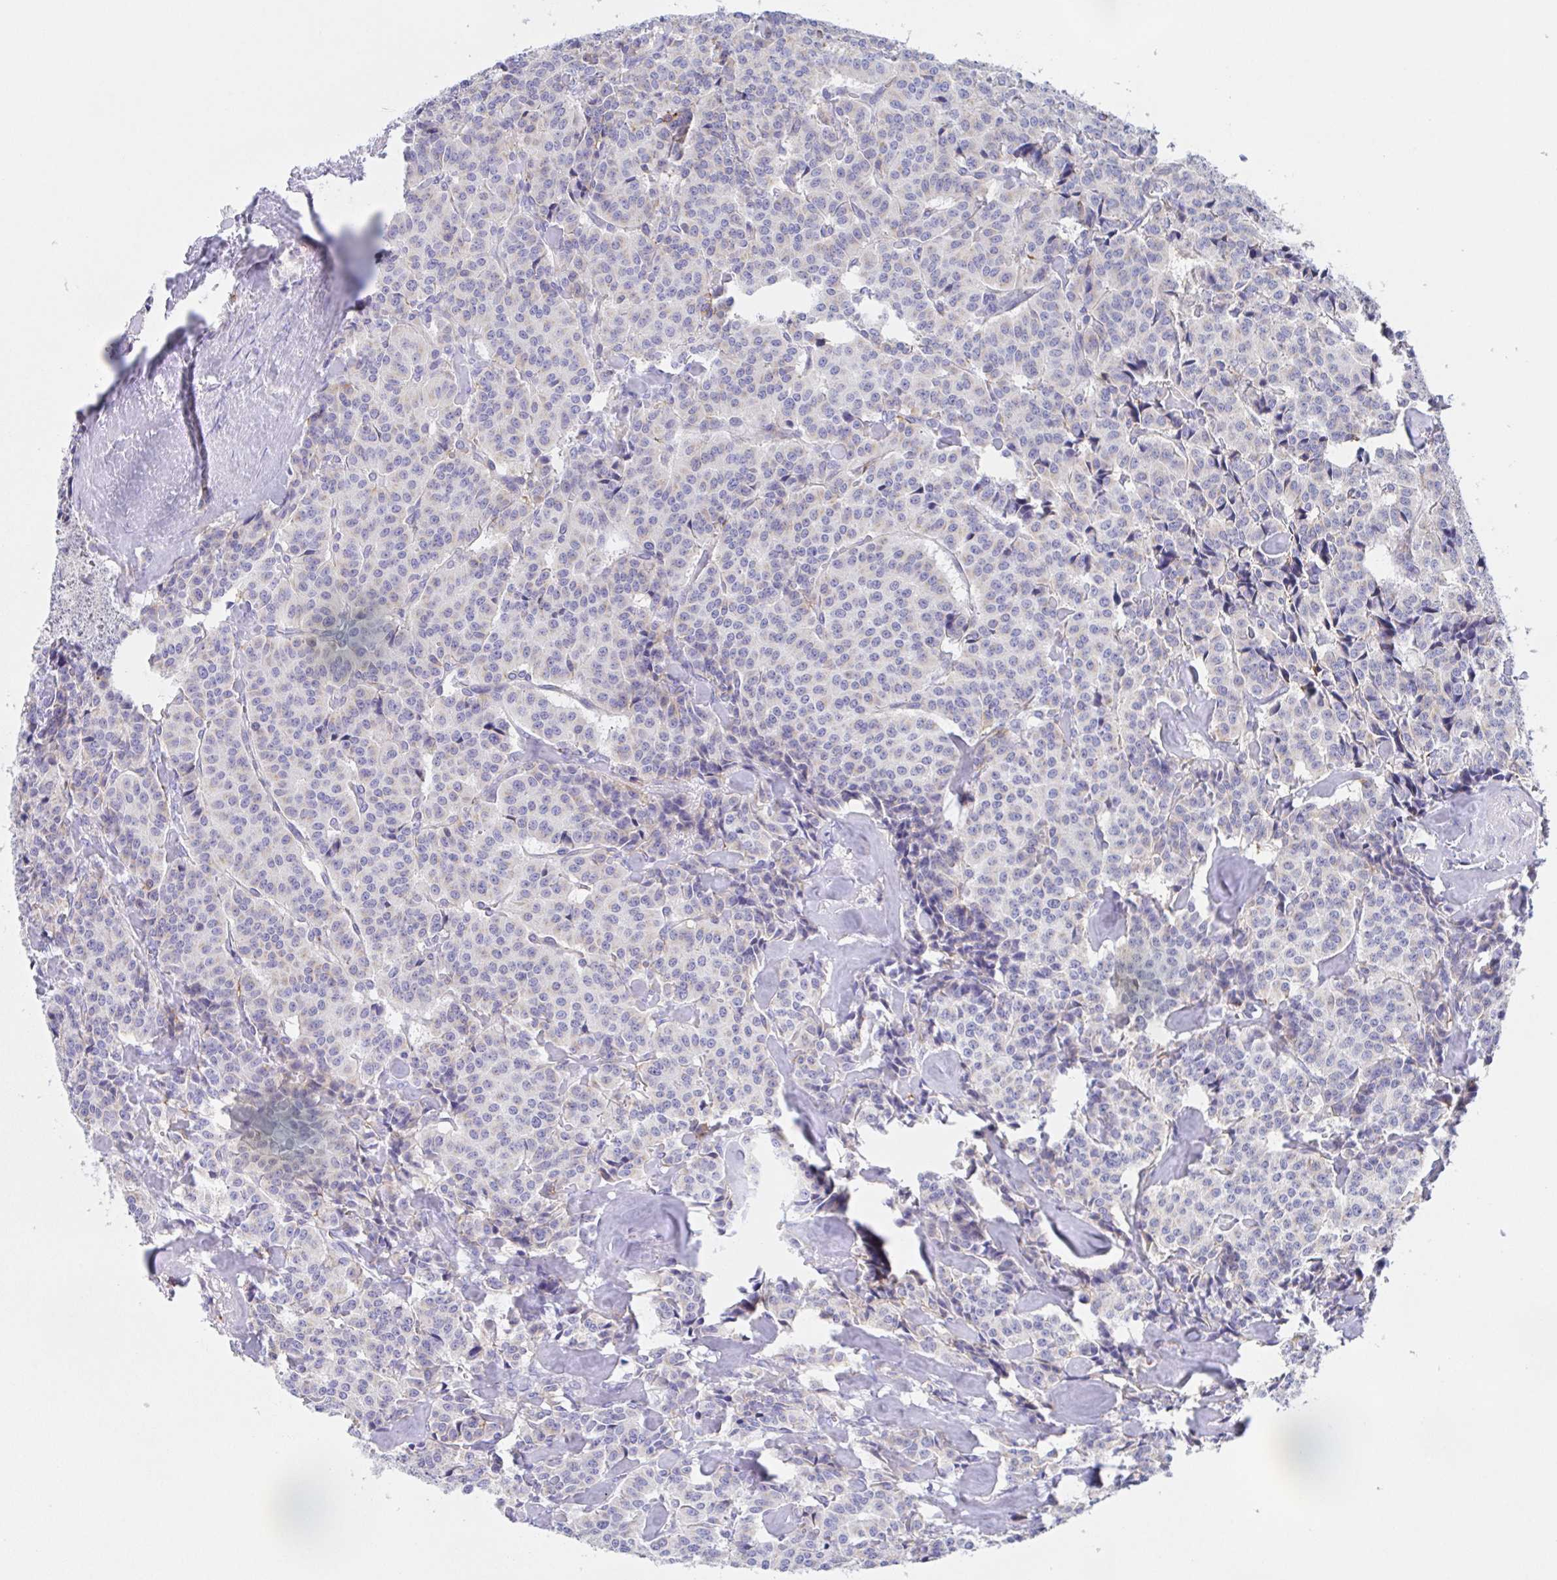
{"staining": {"intensity": "negative", "quantity": "none", "location": "none"}, "tissue": "carcinoid", "cell_type": "Tumor cells", "image_type": "cancer", "snomed": [{"axis": "morphology", "description": "Normal tissue, NOS"}, {"axis": "morphology", "description": "Carcinoid, malignant, NOS"}, {"axis": "topography", "description": "Lung"}], "caption": "Tumor cells are negative for brown protein staining in malignant carcinoid.", "gene": "SCG3", "patient": {"sex": "female", "age": 46}}